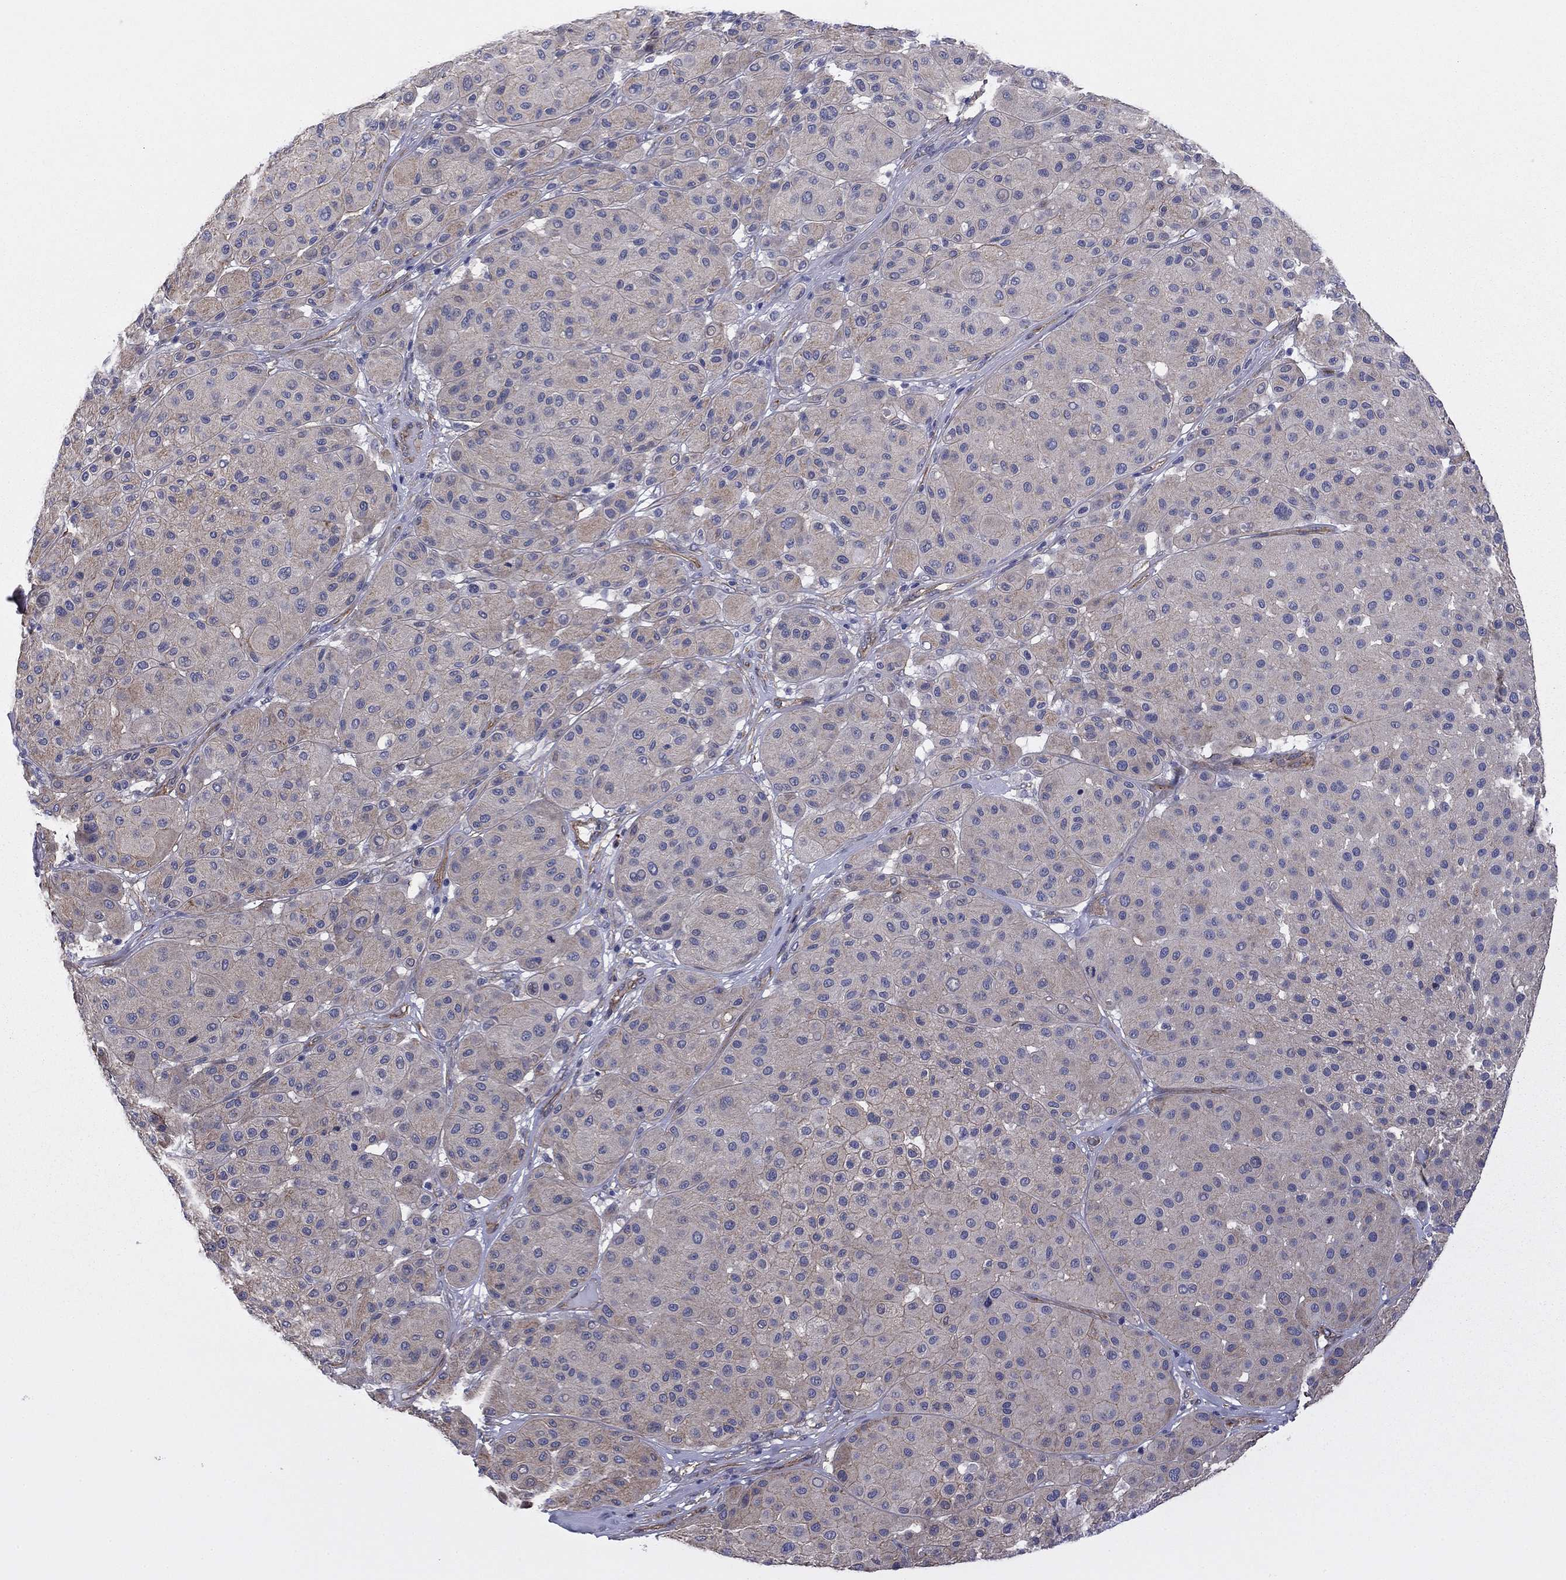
{"staining": {"intensity": "negative", "quantity": "none", "location": "none"}, "tissue": "melanoma", "cell_type": "Tumor cells", "image_type": "cancer", "snomed": [{"axis": "morphology", "description": "Malignant melanoma, Metastatic site"}, {"axis": "topography", "description": "Smooth muscle"}], "caption": "This is an immunohistochemistry (IHC) photomicrograph of melanoma. There is no staining in tumor cells.", "gene": "TCHH", "patient": {"sex": "male", "age": 41}}